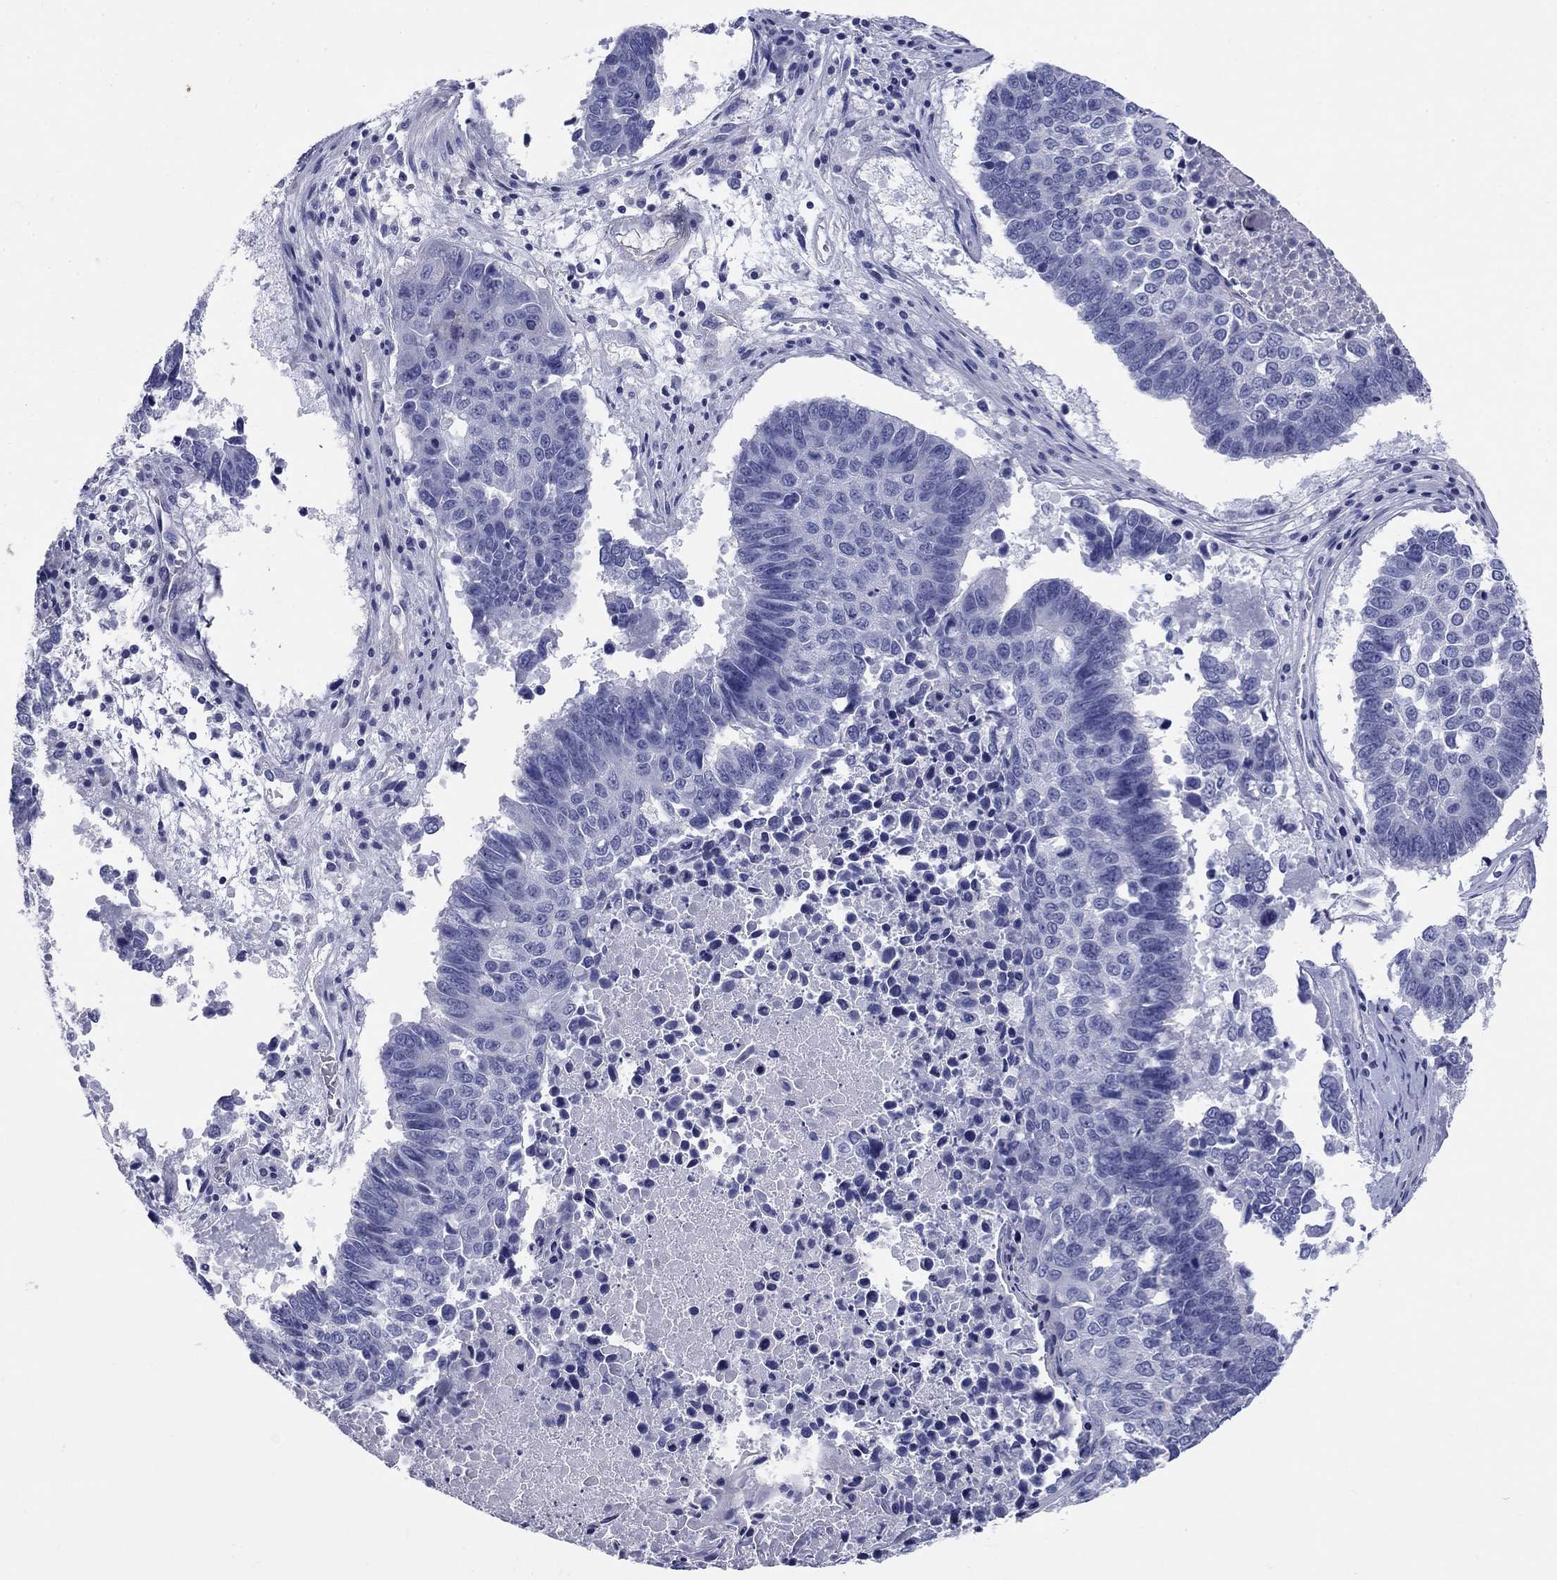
{"staining": {"intensity": "negative", "quantity": "none", "location": "none"}, "tissue": "lung cancer", "cell_type": "Tumor cells", "image_type": "cancer", "snomed": [{"axis": "morphology", "description": "Squamous cell carcinoma, NOS"}, {"axis": "topography", "description": "Lung"}], "caption": "Image shows no significant protein staining in tumor cells of lung cancer. (Brightfield microscopy of DAB IHC at high magnification).", "gene": "PRKCG", "patient": {"sex": "male", "age": 73}}